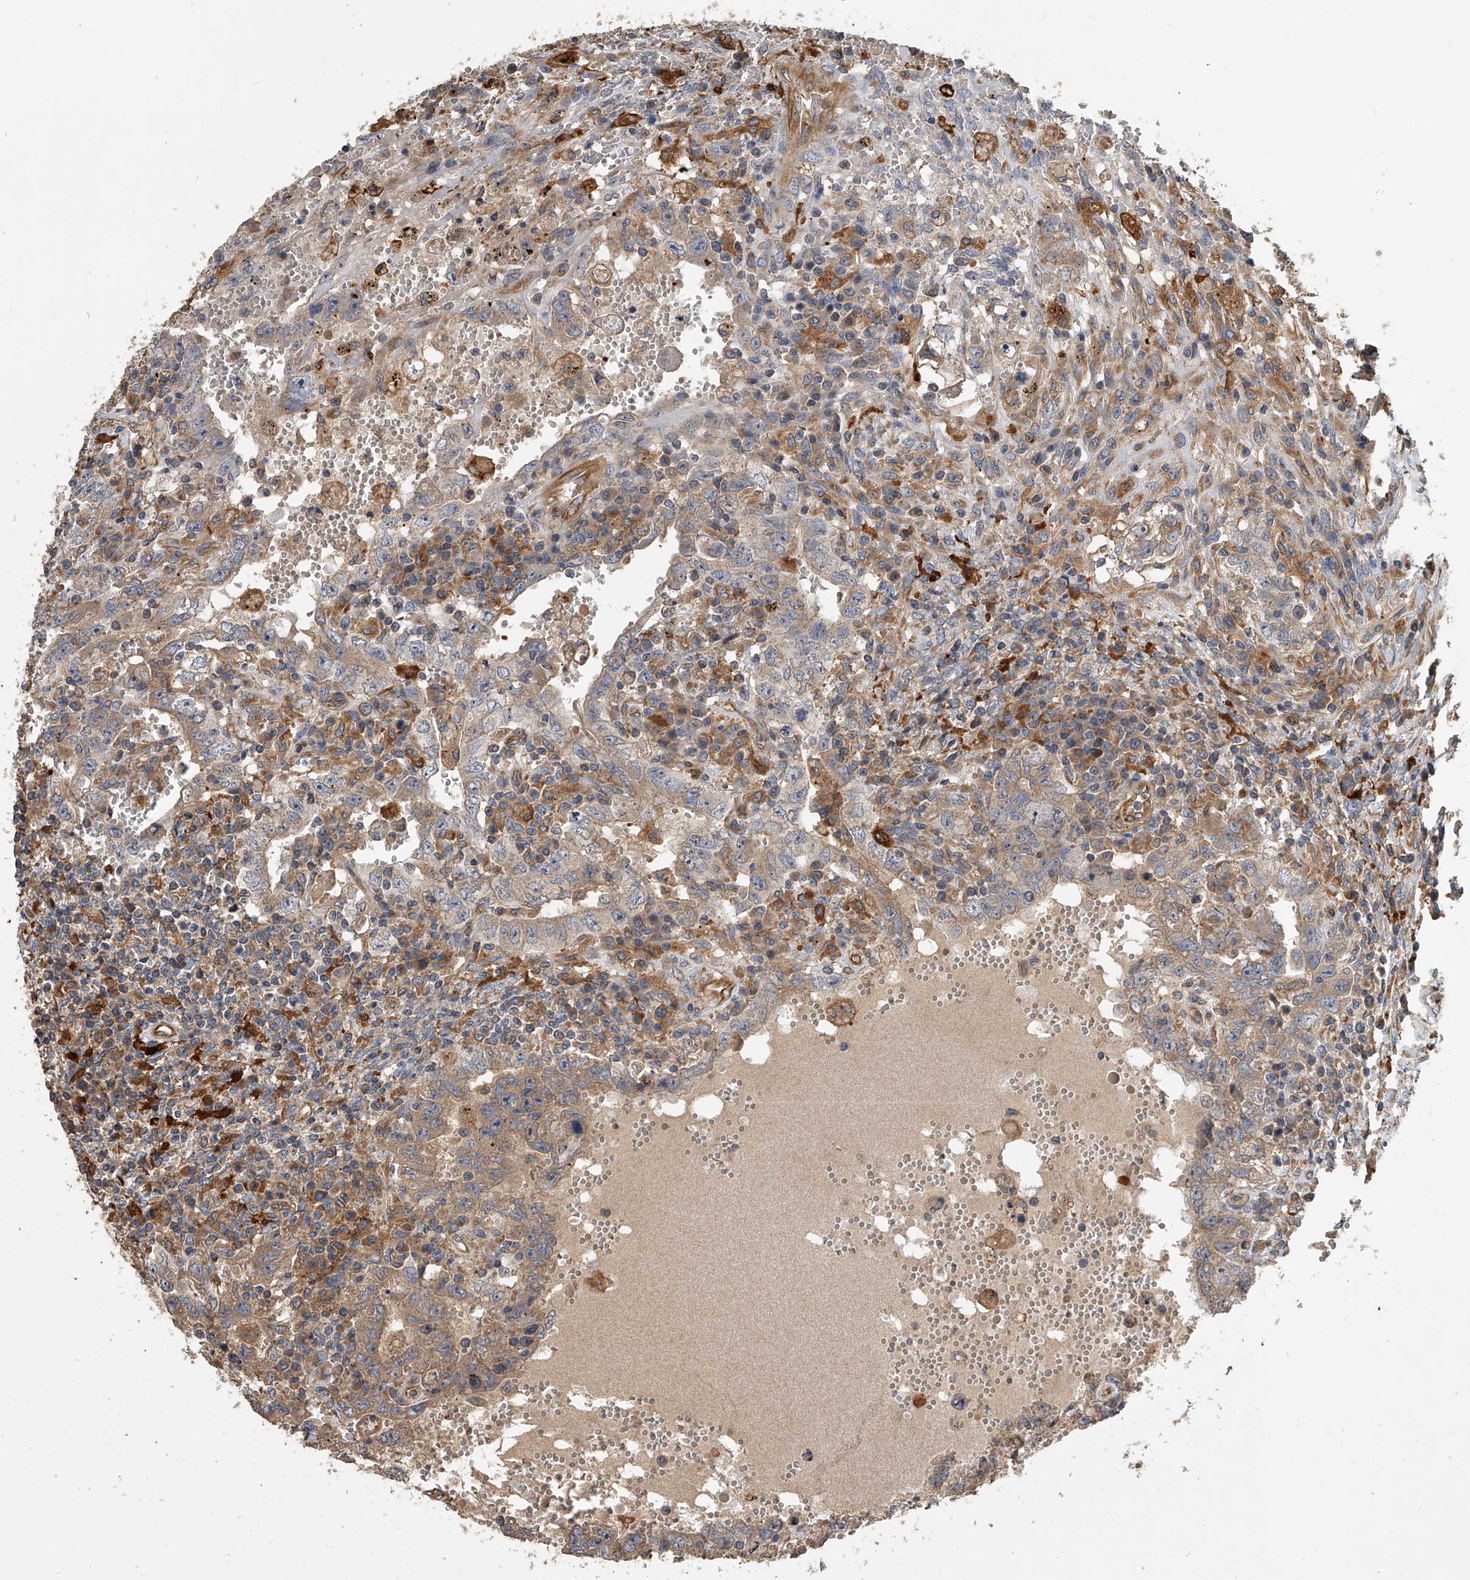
{"staining": {"intensity": "weak", "quantity": ">75%", "location": "cytoplasmic/membranous"}, "tissue": "testis cancer", "cell_type": "Tumor cells", "image_type": "cancer", "snomed": [{"axis": "morphology", "description": "Carcinoma, Embryonal, NOS"}, {"axis": "topography", "description": "Testis"}], "caption": "Immunohistochemistry (IHC) (DAB) staining of testis cancer (embryonal carcinoma) shows weak cytoplasmic/membranous protein staining in approximately >75% of tumor cells. (DAB (3,3'-diaminobenzidine) IHC with brightfield microscopy, high magnification).", "gene": "EXOC4", "patient": {"sex": "male", "age": 26}}